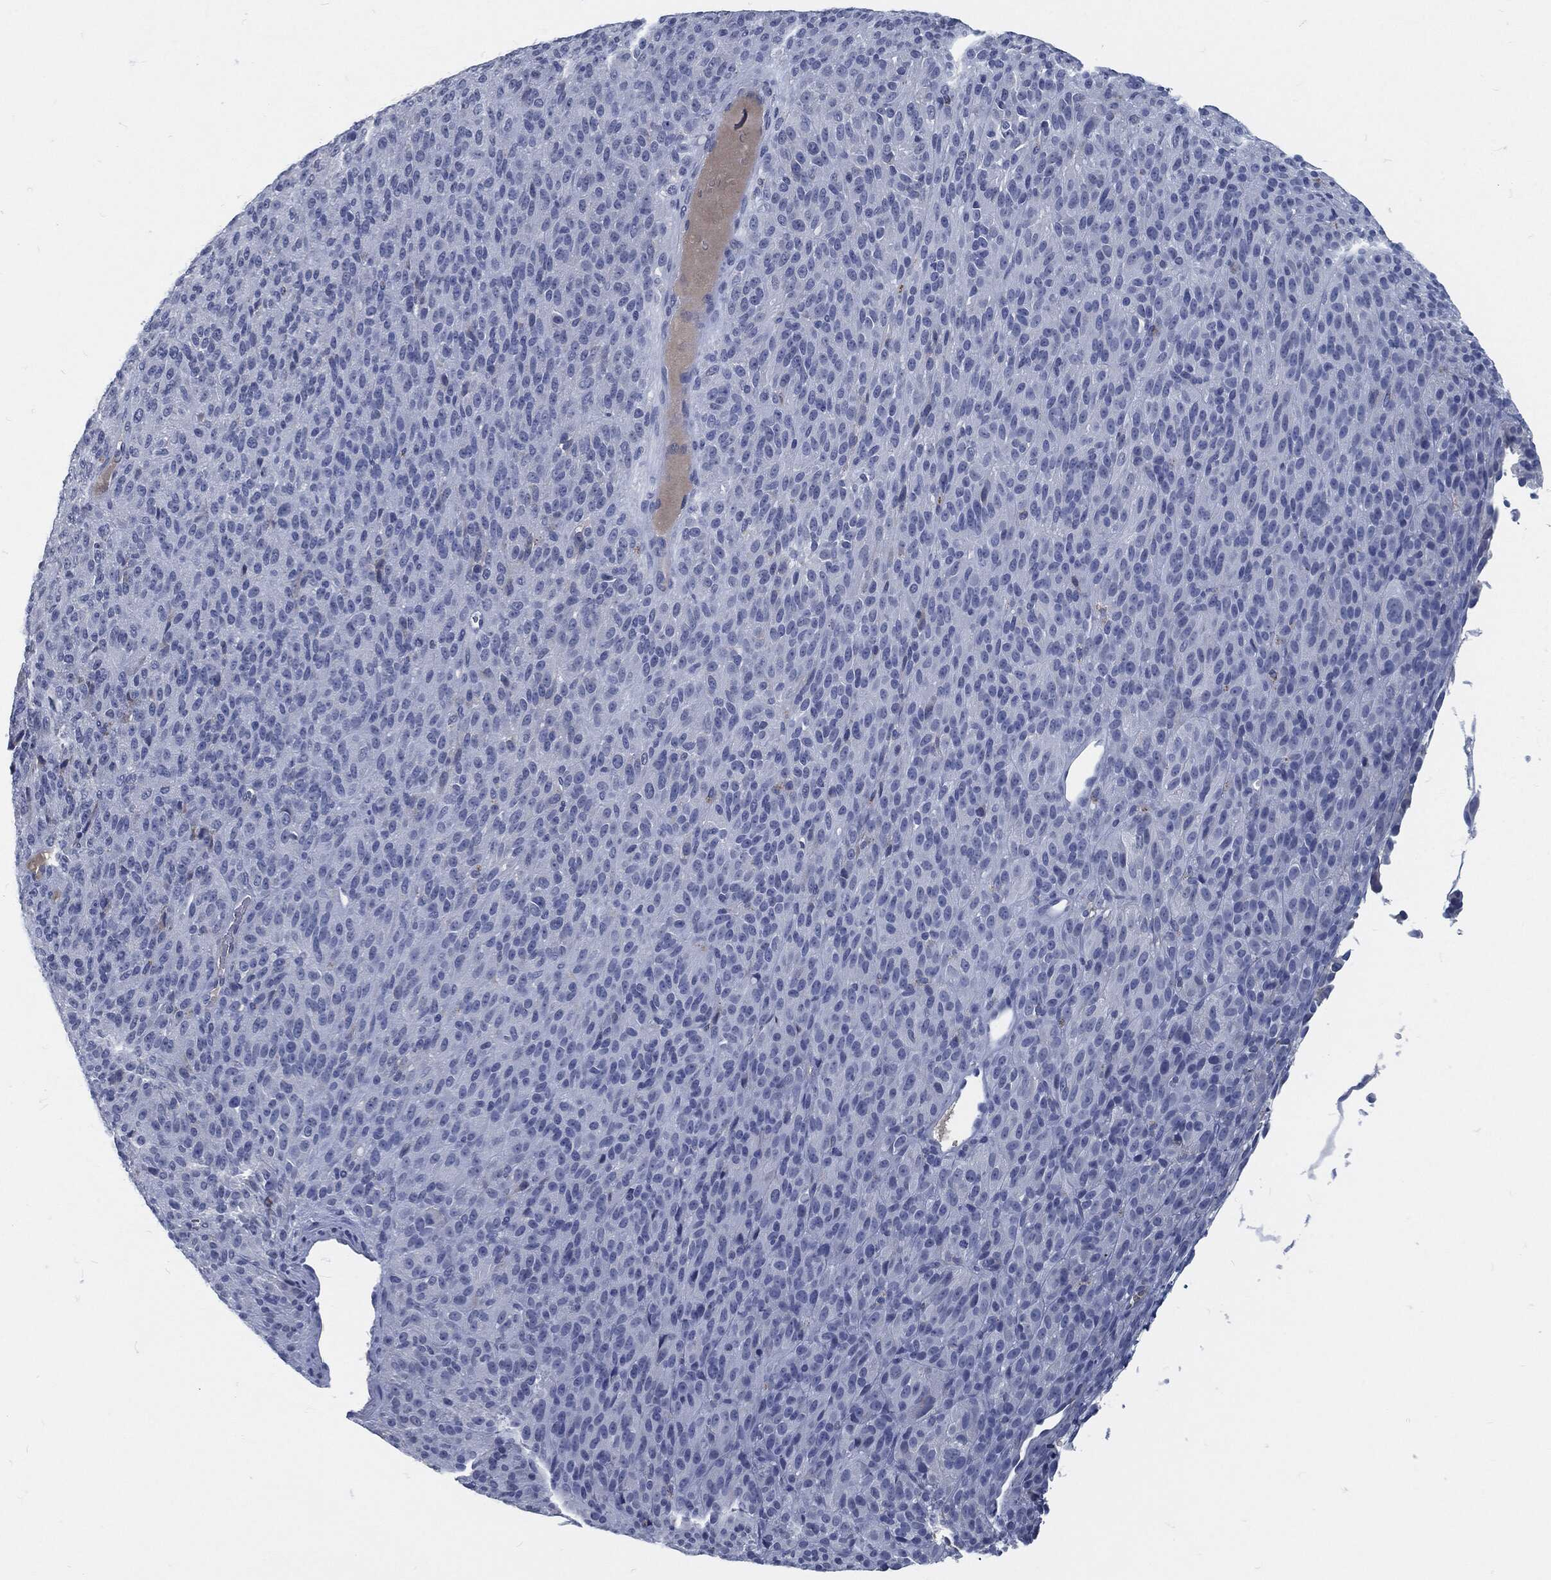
{"staining": {"intensity": "negative", "quantity": "none", "location": "none"}, "tissue": "melanoma", "cell_type": "Tumor cells", "image_type": "cancer", "snomed": [{"axis": "morphology", "description": "Malignant melanoma, Metastatic site"}, {"axis": "topography", "description": "Brain"}], "caption": "IHC of human melanoma displays no expression in tumor cells. (Brightfield microscopy of DAB IHC at high magnification).", "gene": "MST1", "patient": {"sex": "female", "age": 56}}